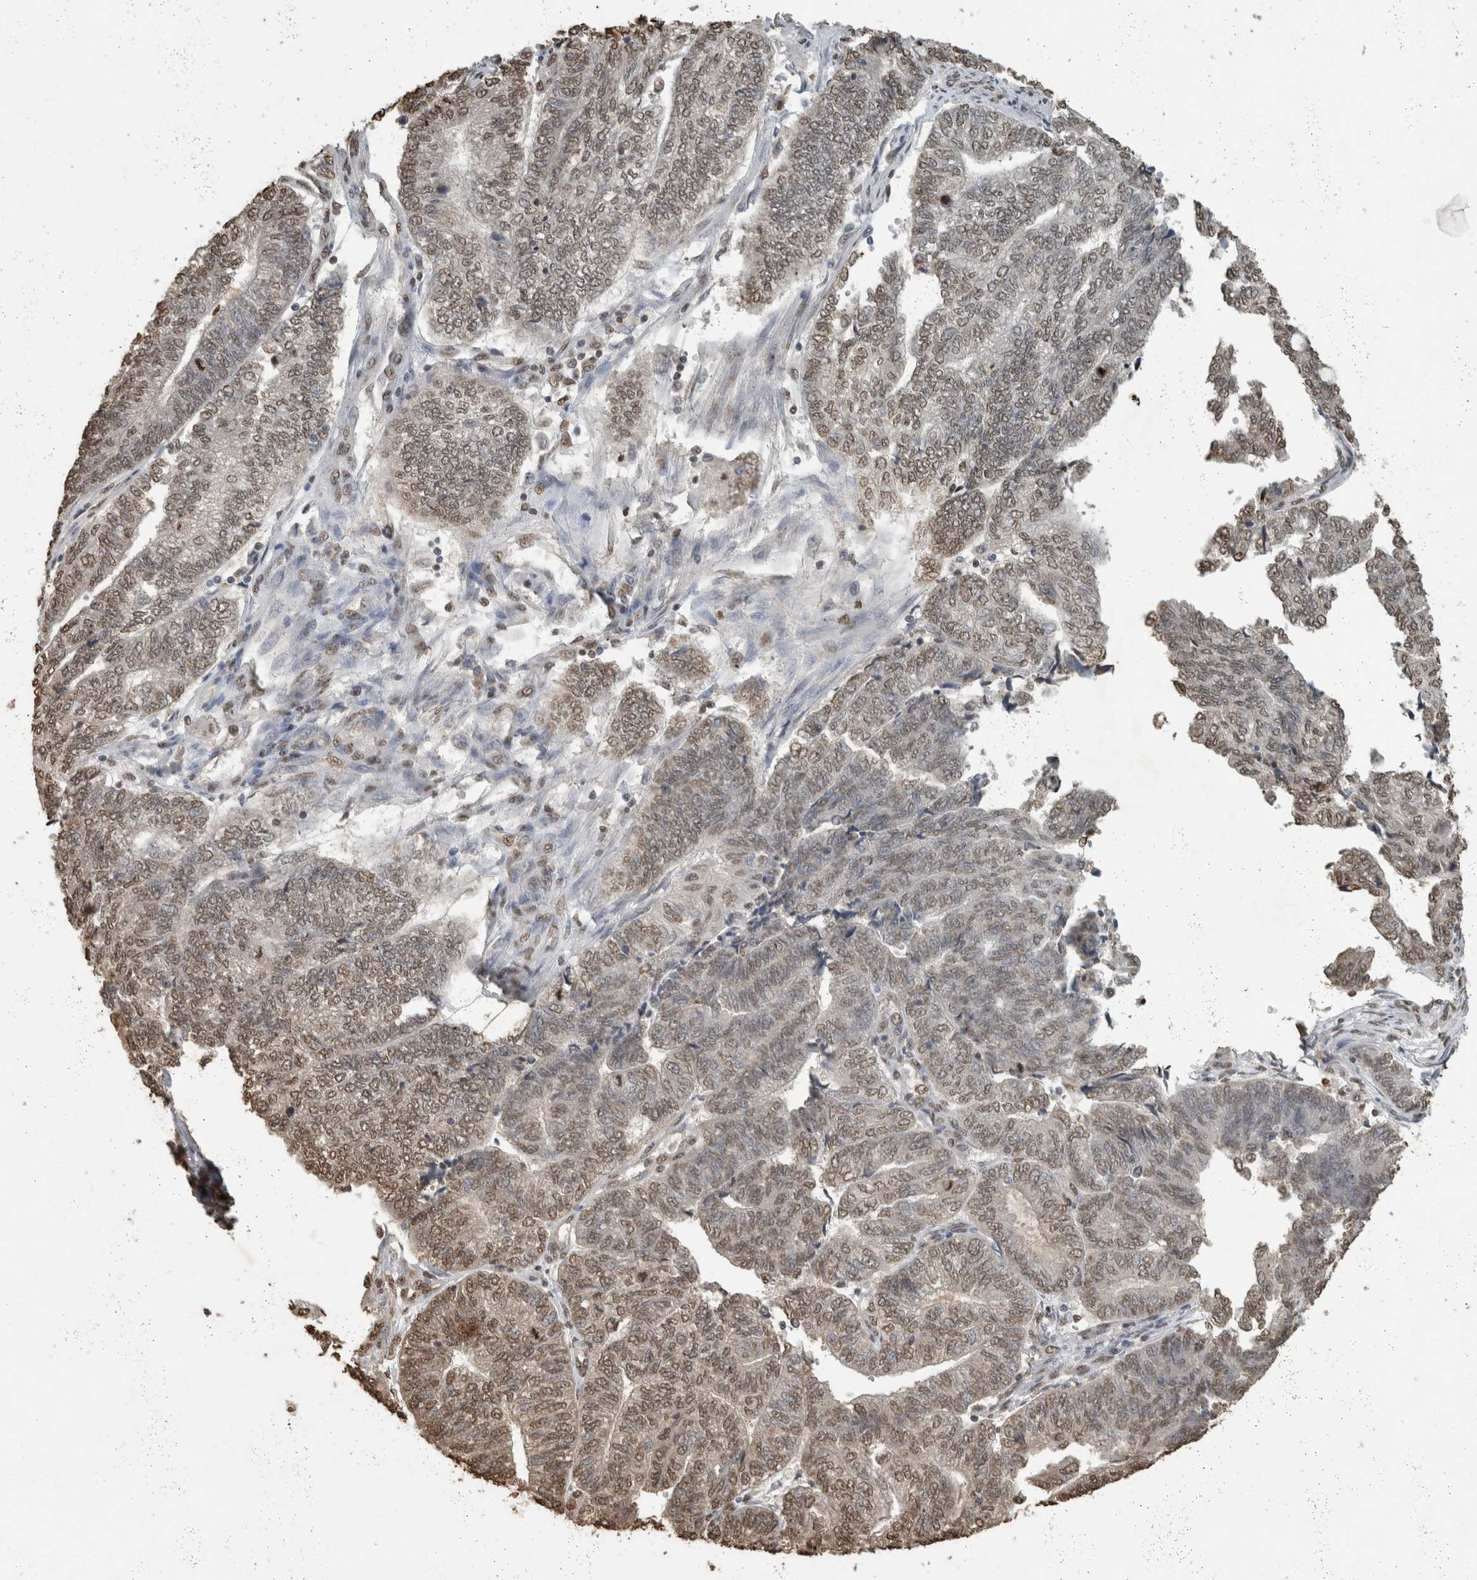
{"staining": {"intensity": "moderate", "quantity": ">75%", "location": "nuclear"}, "tissue": "endometrial cancer", "cell_type": "Tumor cells", "image_type": "cancer", "snomed": [{"axis": "morphology", "description": "Adenocarcinoma, NOS"}, {"axis": "topography", "description": "Uterus"}, {"axis": "topography", "description": "Endometrium"}], "caption": "Human adenocarcinoma (endometrial) stained with a brown dye reveals moderate nuclear positive positivity in approximately >75% of tumor cells.", "gene": "HAND2", "patient": {"sex": "female", "age": 70}}